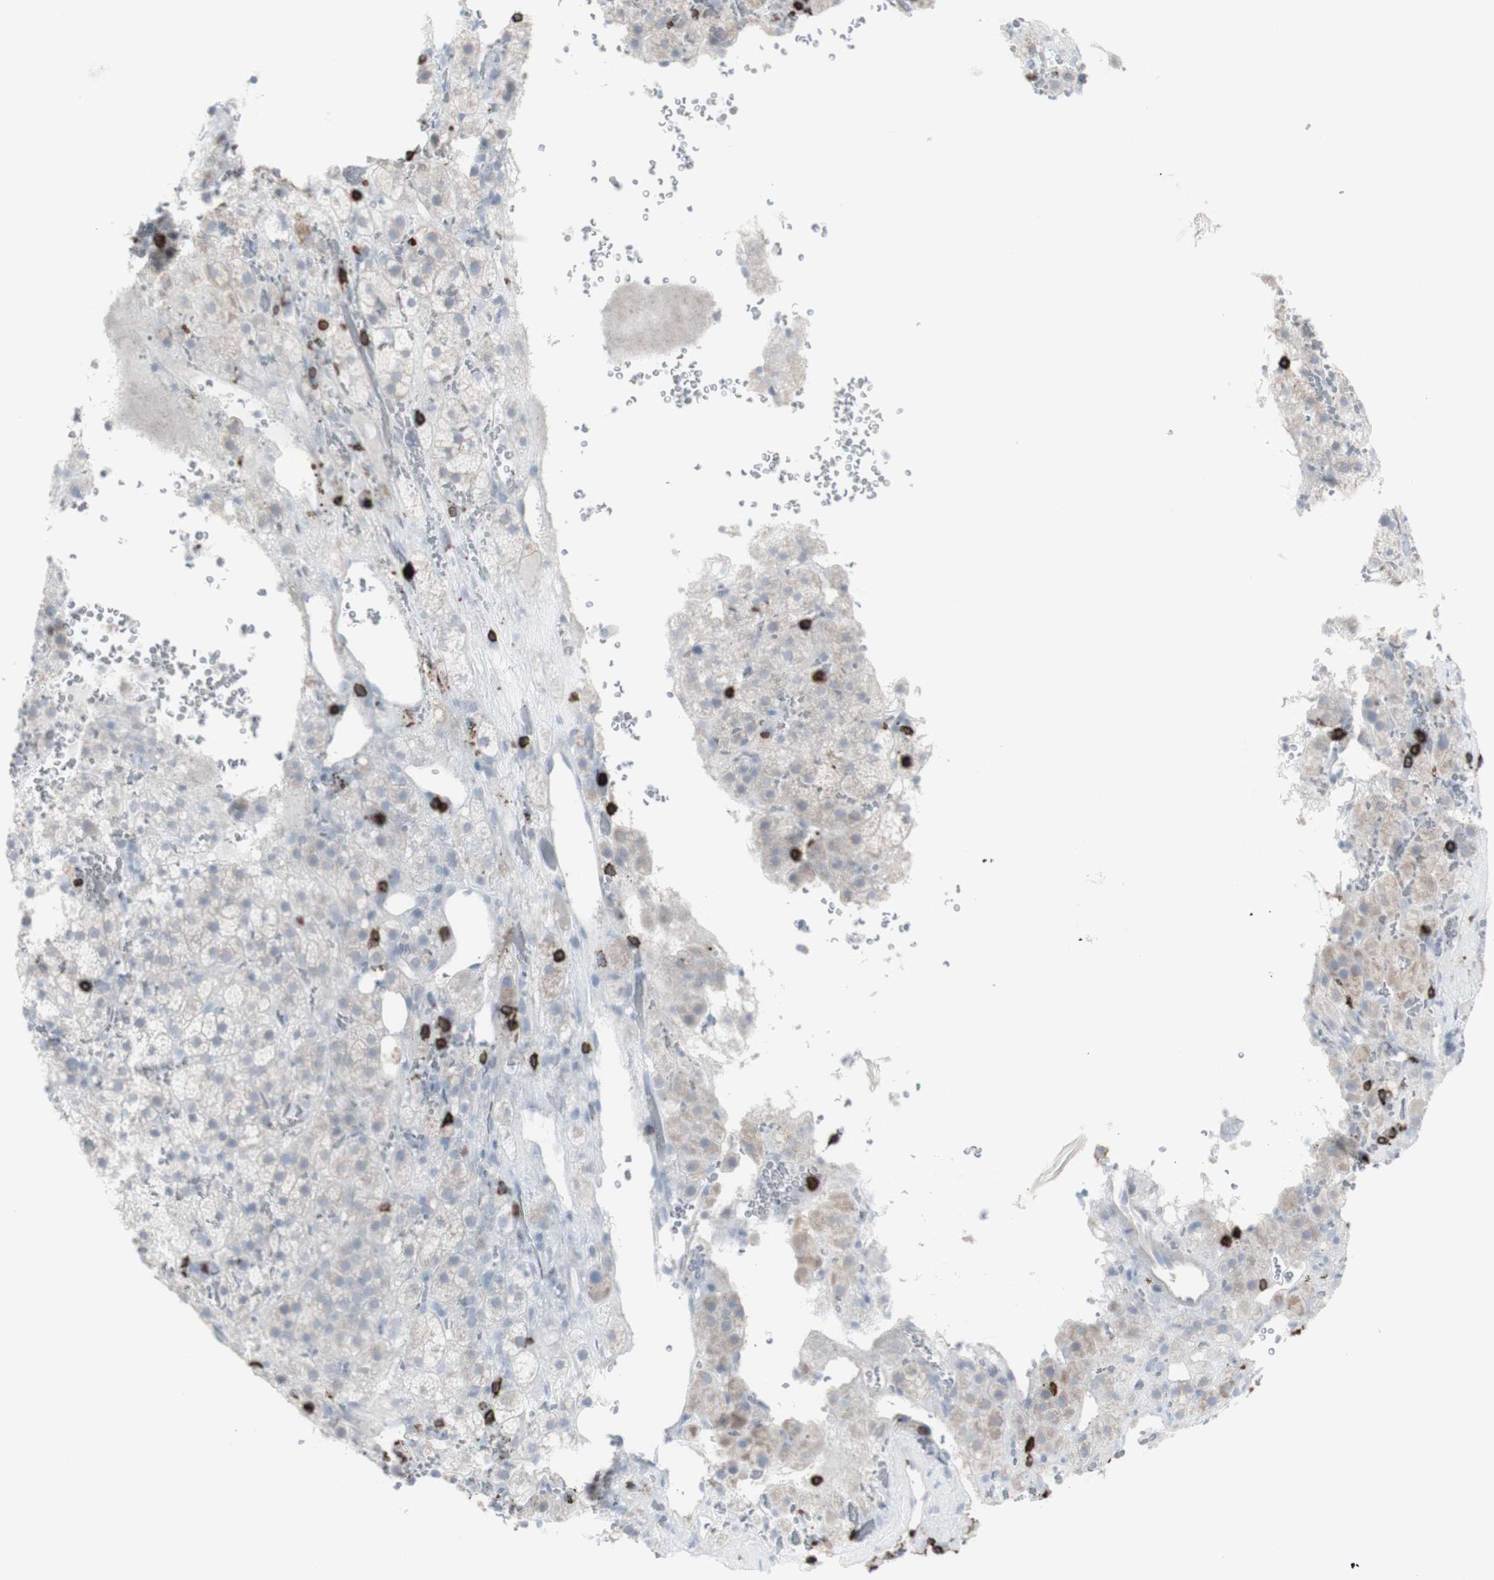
{"staining": {"intensity": "weak", "quantity": "<25%", "location": "cytoplasmic/membranous"}, "tissue": "adrenal gland", "cell_type": "Glandular cells", "image_type": "normal", "snomed": [{"axis": "morphology", "description": "Normal tissue, NOS"}, {"axis": "topography", "description": "Adrenal gland"}], "caption": "An image of adrenal gland stained for a protein demonstrates no brown staining in glandular cells. The staining was performed using DAB to visualize the protein expression in brown, while the nuclei were stained in blue with hematoxylin (Magnification: 20x).", "gene": "CD247", "patient": {"sex": "female", "age": 59}}